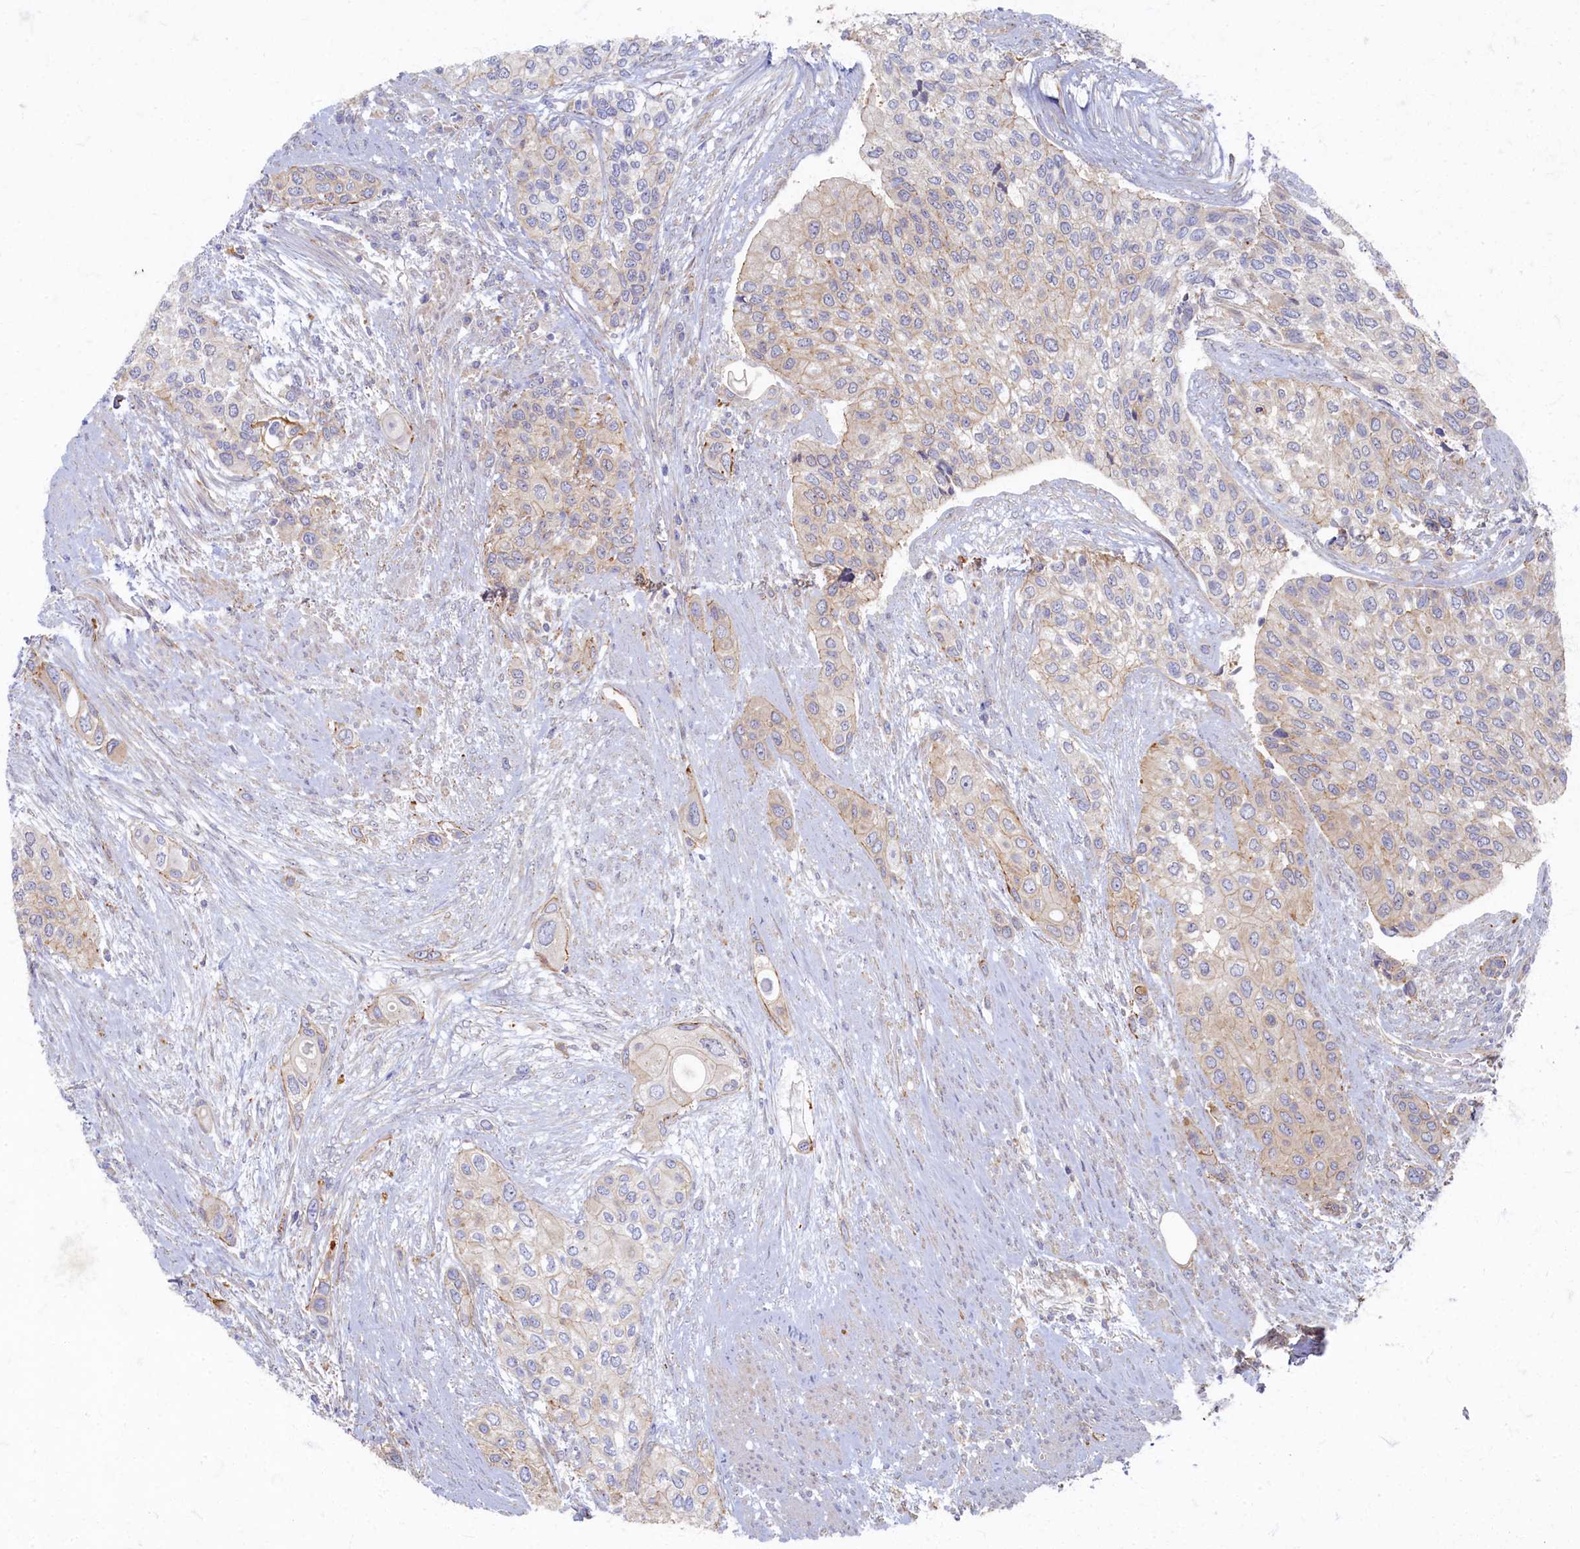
{"staining": {"intensity": "weak", "quantity": "<25%", "location": "cytoplasmic/membranous"}, "tissue": "urothelial cancer", "cell_type": "Tumor cells", "image_type": "cancer", "snomed": [{"axis": "morphology", "description": "Normal tissue, NOS"}, {"axis": "morphology", "description": "Urothelial carcinoma, High grade"}, {"axis": "topography", "description": "Vascular tissue"}, {"axis": "topography", "description": "Urinary bladder"}], "caption": "Immunohistochemical staining of human urothelial cancer displays no significant positivity in tumor cells.", "gene": "PSMG2", "patient": {"sex": "female", "age": 56}}